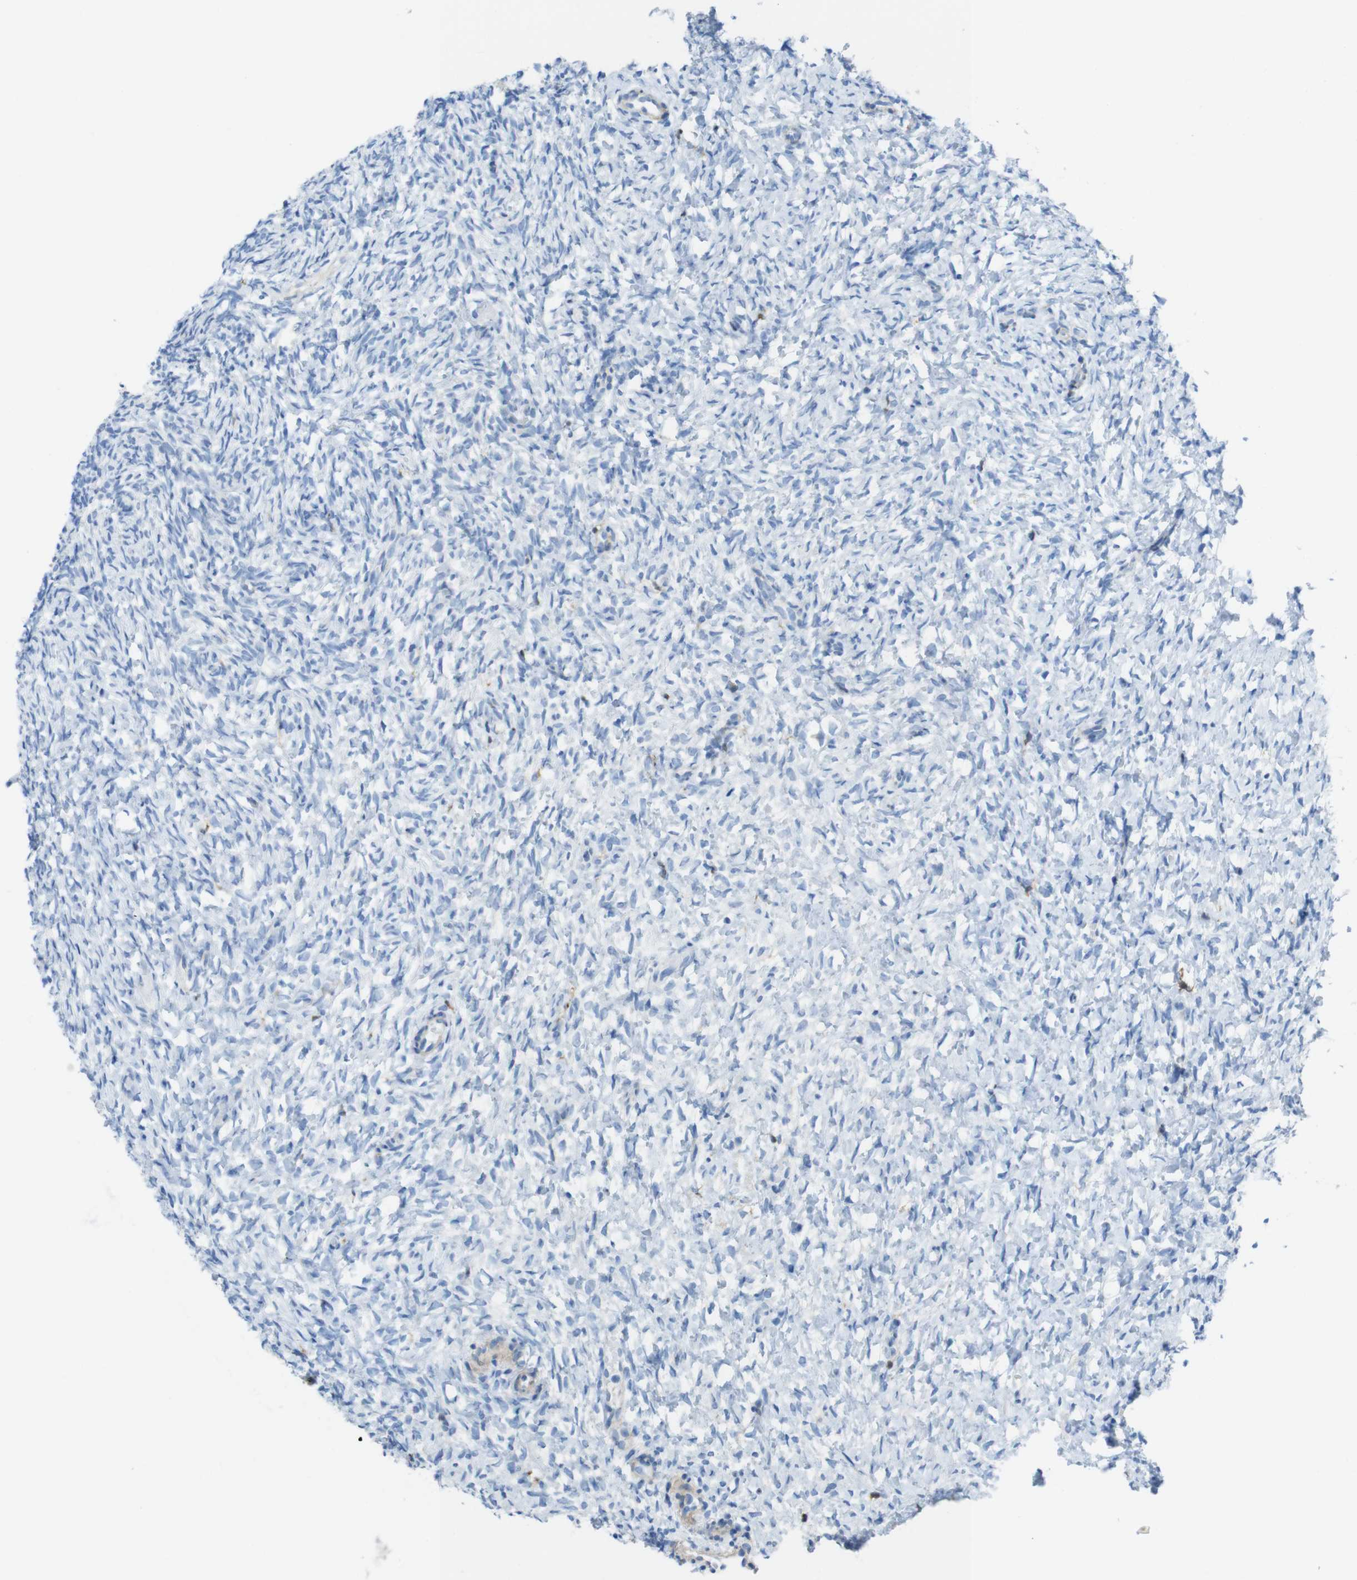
{"staining": {"intensity": "negative", "quantity": "none", "location": "none"}, "tissue": "ovary", "cell_type": "Ovarian stroma cells", "image_type": "normal", "snomed": [{"axis": "morphology", "description": "Normal tissue, NOS"}, {"axis": "topography", "description": "Ovary"}], "caption": "The immunohistochemistry photomicrograph has no significant staining in ovarian stroma cells of ovary. (Immunohistochemistry (ihc), brightfield microscopy, high magnification).", "gene": "CLMN", "patient": {"sex": "female", "age": 35}}